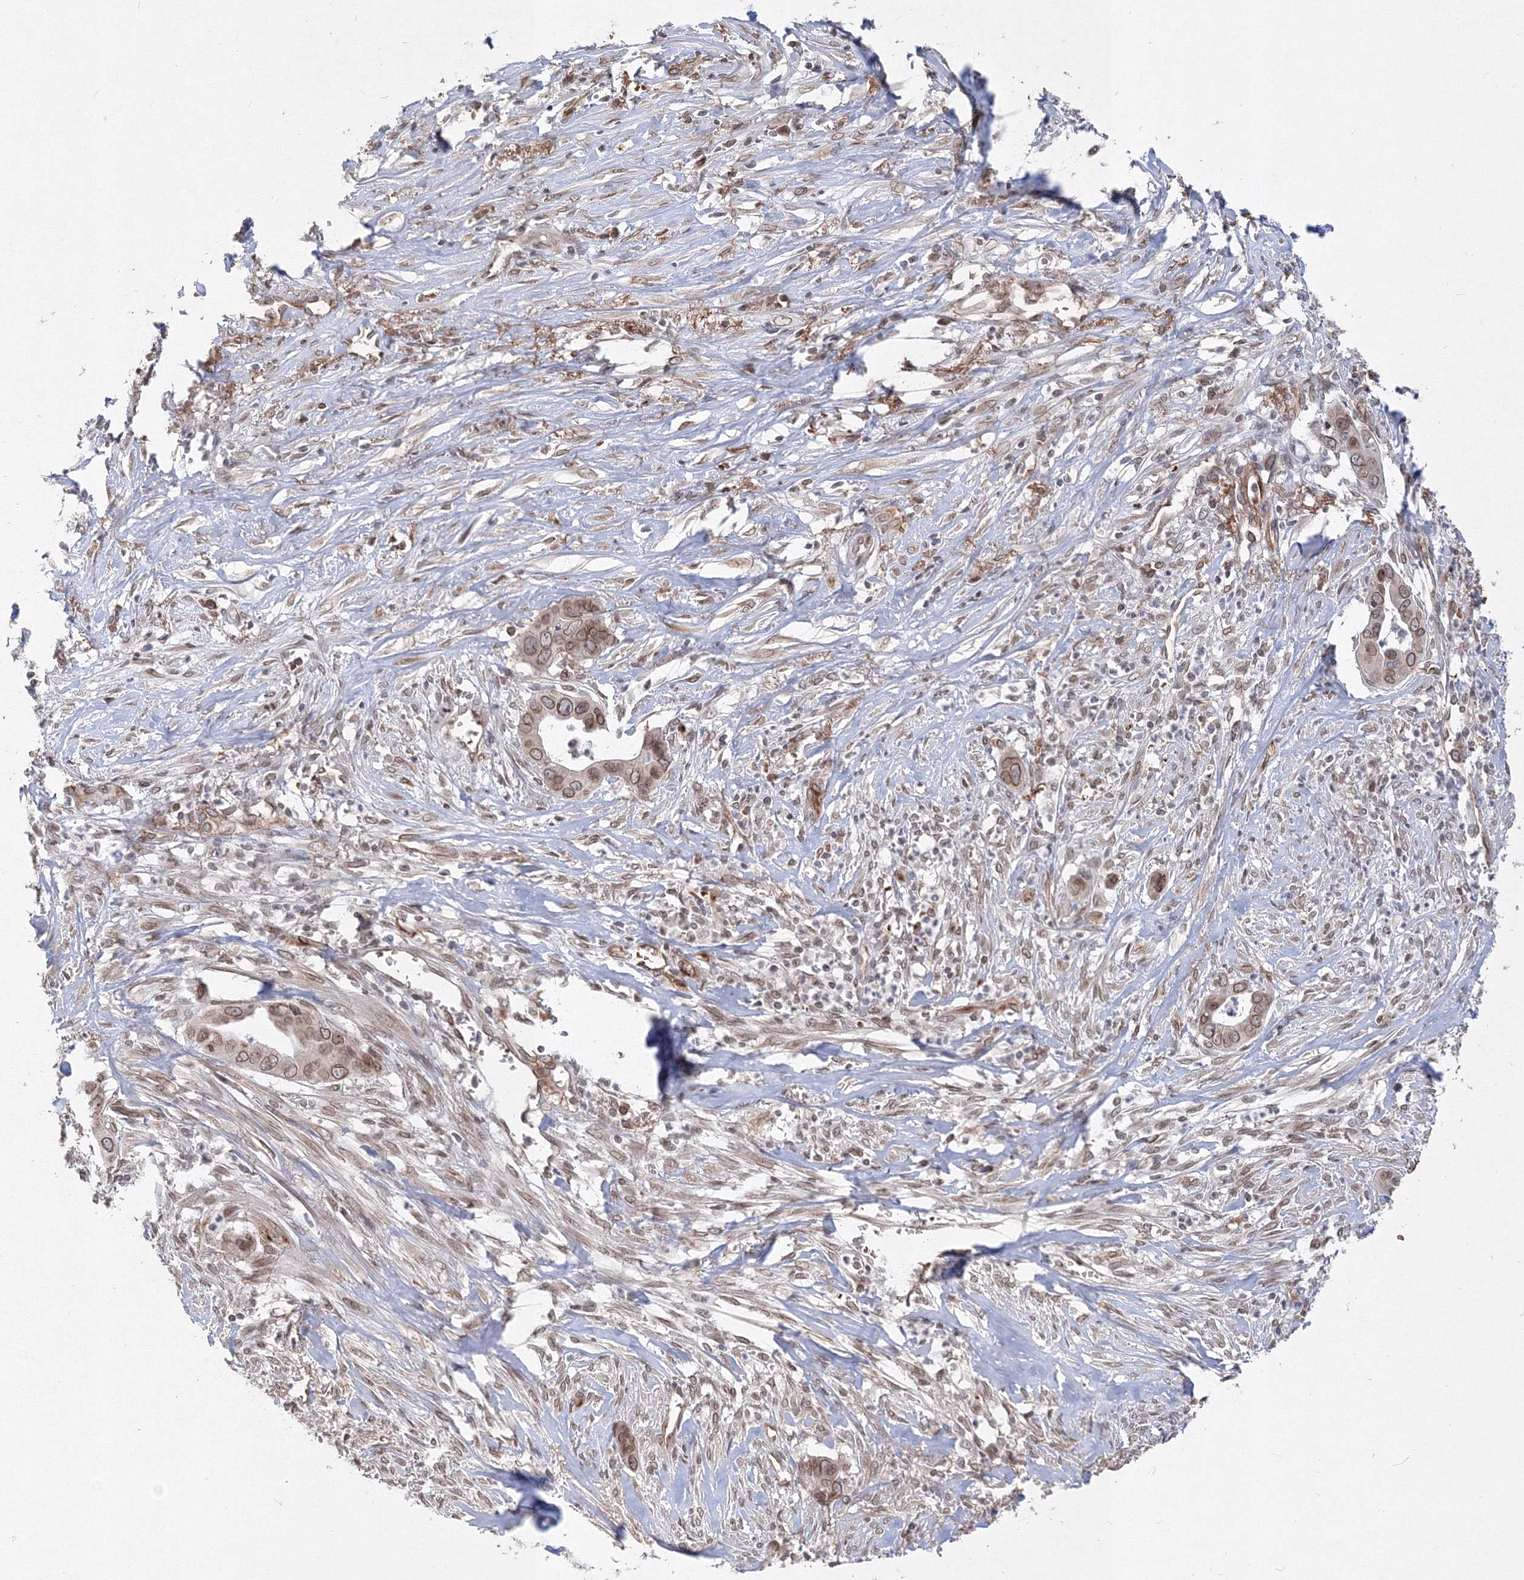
{"staining": {"intensity": "moderate", "quantity": ">75%", "location": "cytoplasmic/membranous,nuclear"}, "tissue": "liver cancer", "cell_type": "Tumor cells", "image_type": "cancer", "snomed": [{"axis": "morphology", "description": "Cholangiocarcinoma"}, {"axis": "topography", "description": "Liver"}], "caption": "Tumor cells demonstrate medium levels of moderate cytoplasmic/membranous and nuclear expression in approximately >75% of cells in human cholangiocarcinoma (liver).", "gene": "DNAJB2", "patient": {"sex": "female", "age": 79}}